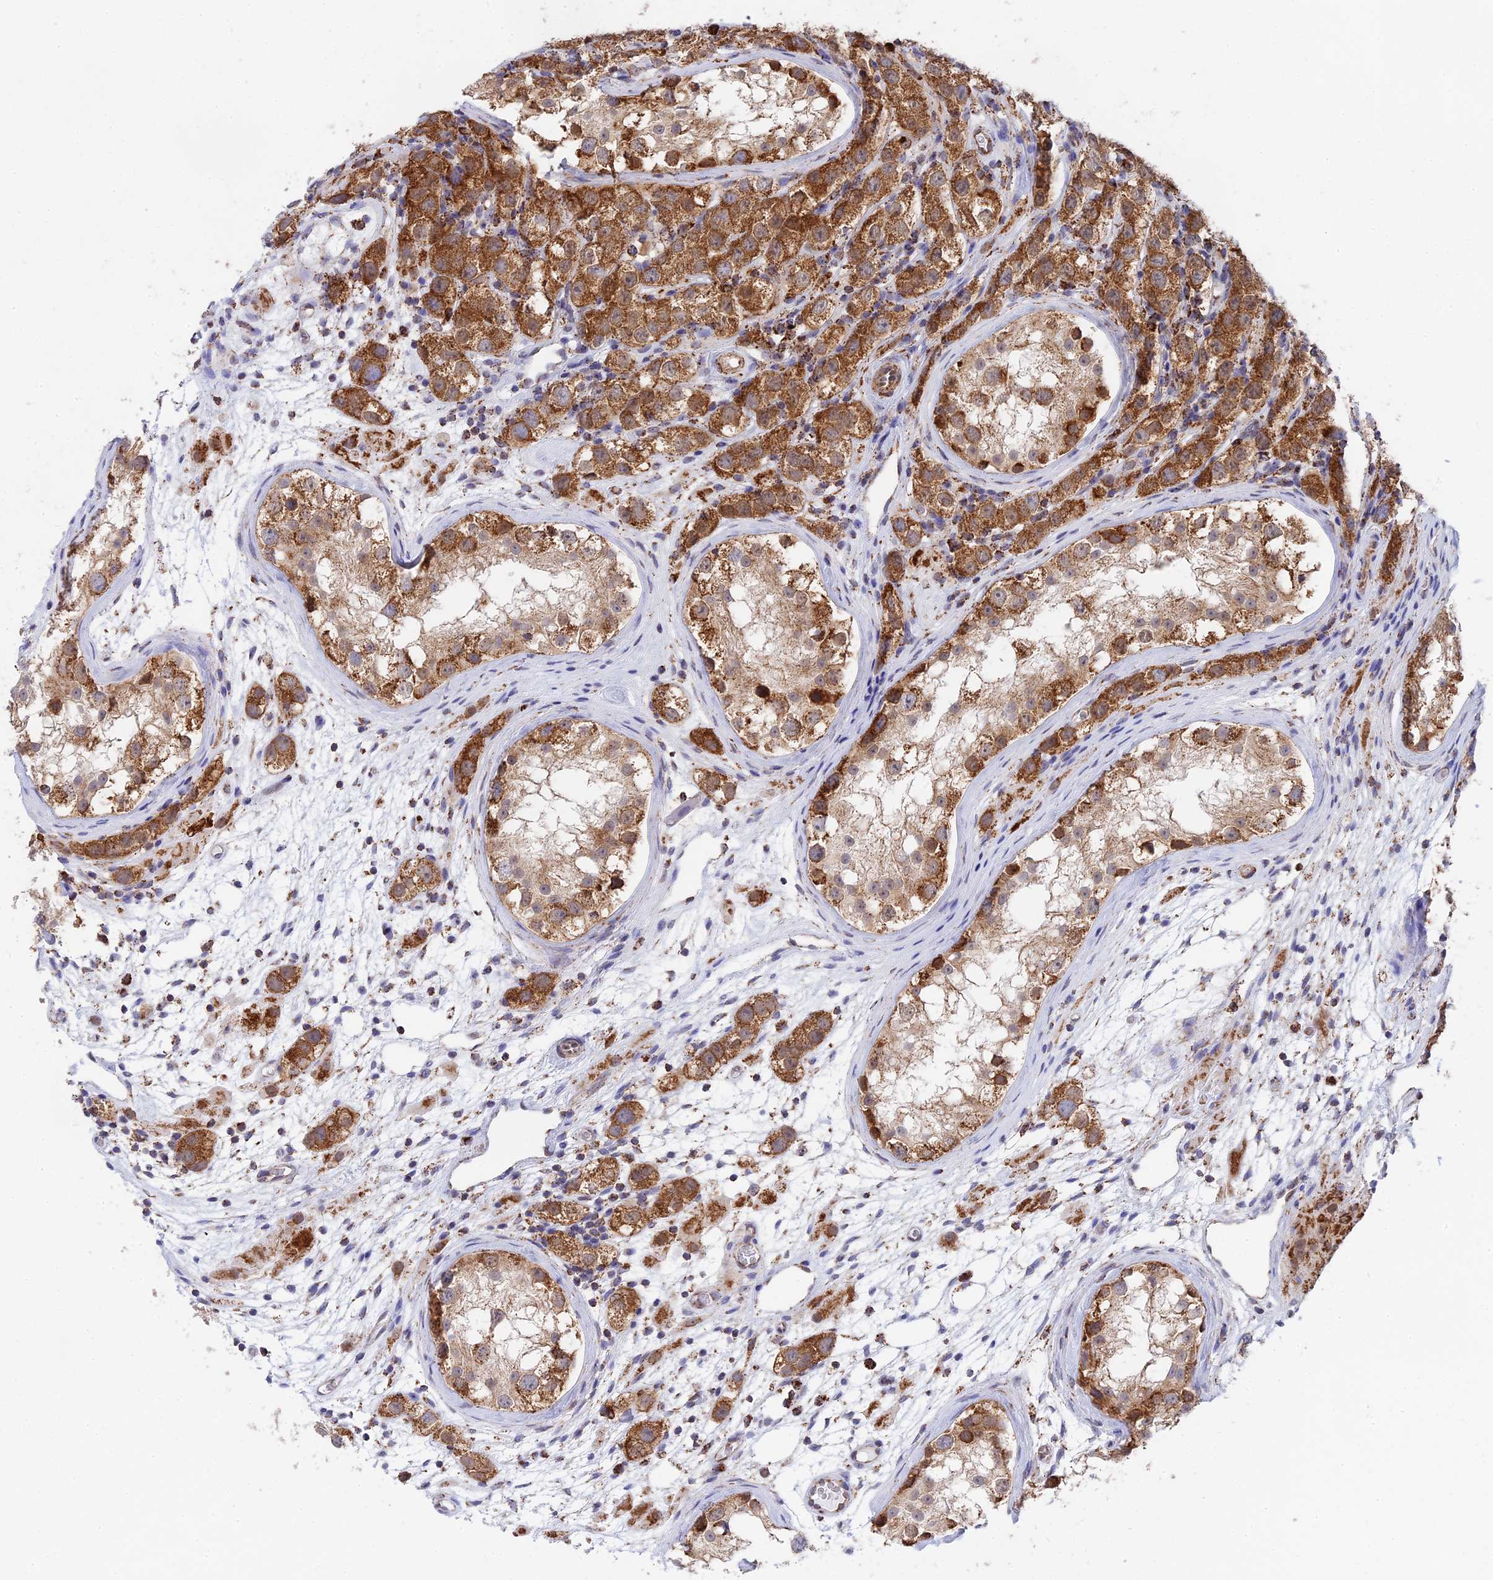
{"staining": {"intensity": "strong", "quantity": ">75%", "location": "cytoplasmic/membranous"}, "tissue": "testis cancer", "cell_type": "Tumor cells", "image_type": "cancer", "snomed": [{"axis": "morphology", "description": "Seminoma, NOS"}, {"axis": "topography", "description": "Testis"}], "caption": "There is high levels of strong cytoplasmic/membranous expression in tumor cells of testis seminoma, as demonstrated by immunohistochemical staining (brown color).", "gene": "CDC16", "patient": {"sex": "male", "age": 28}}